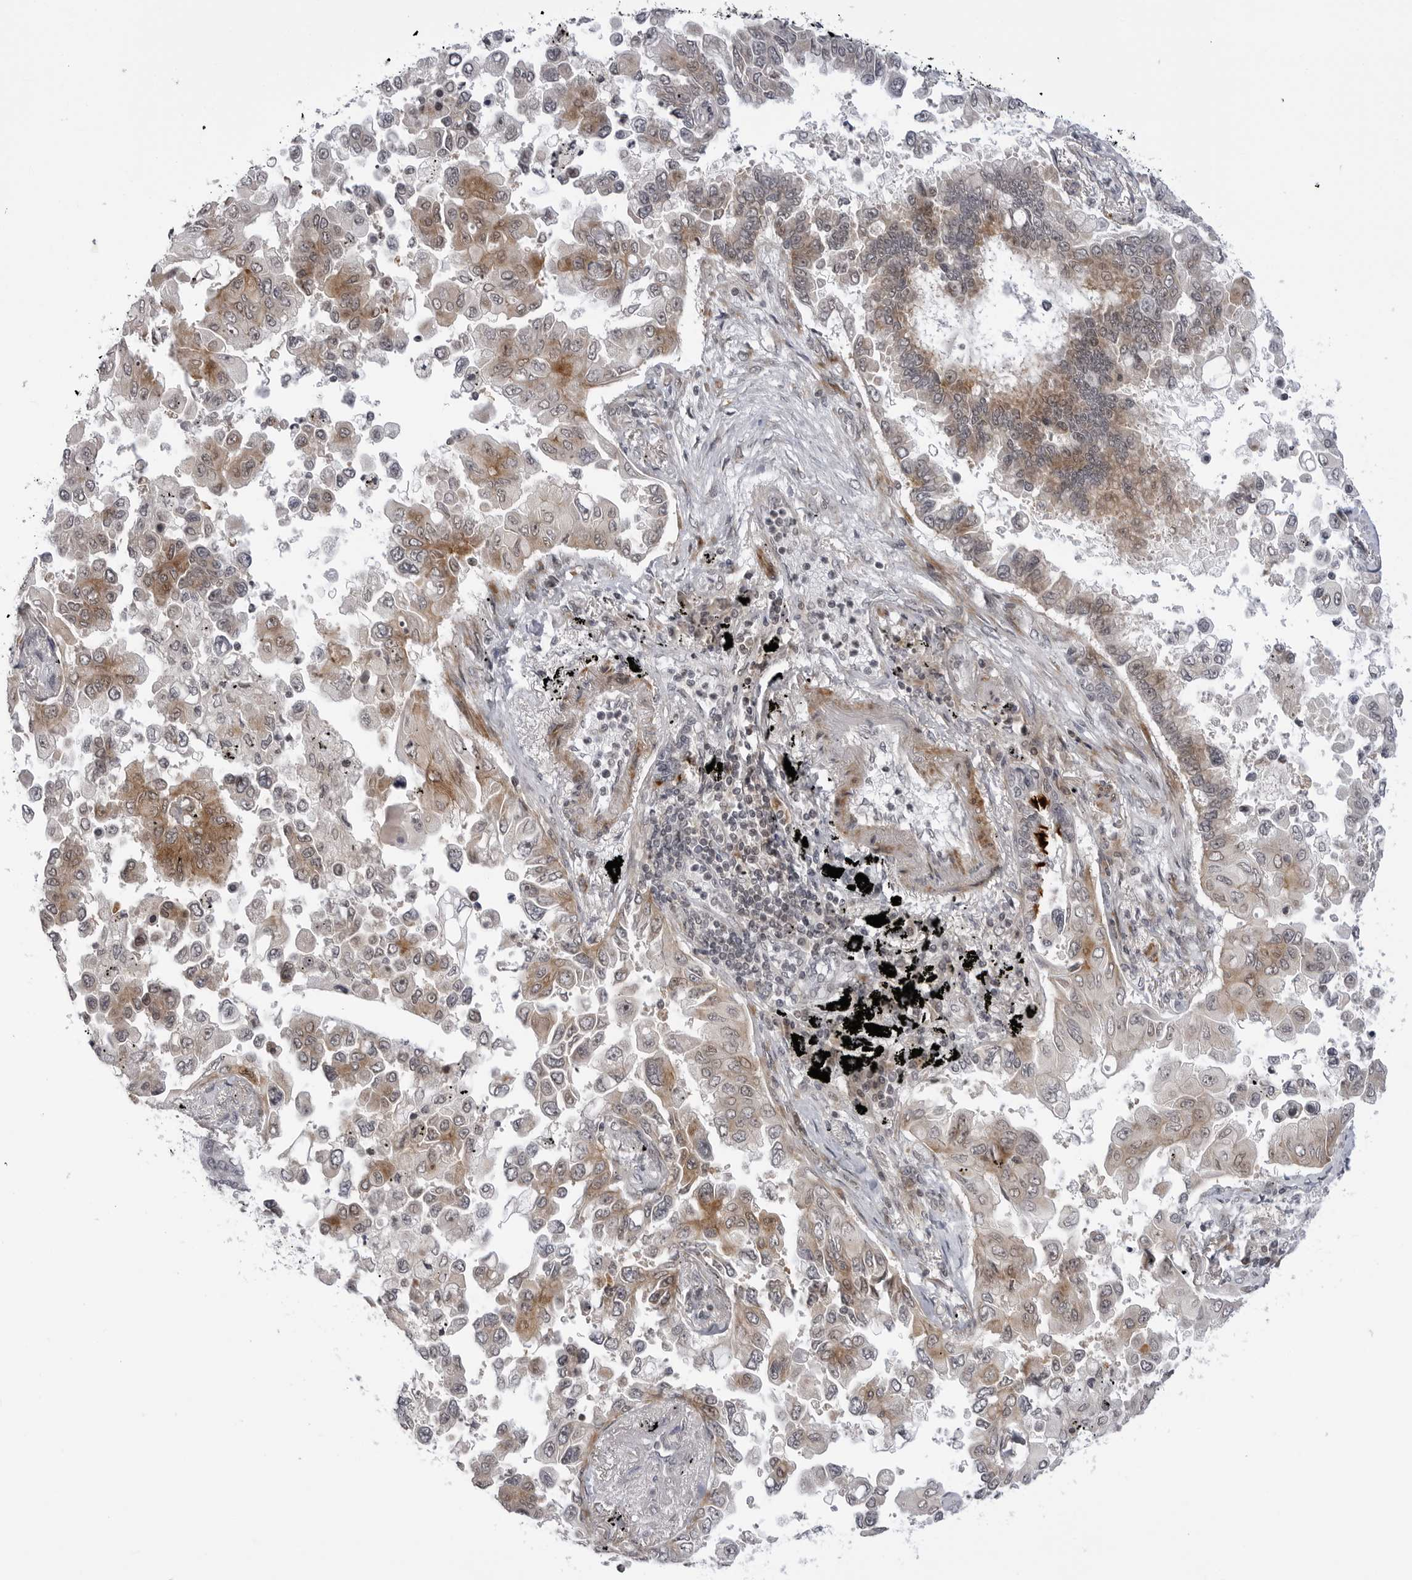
{"staining": {"intensity": "moderate", "quantity": "25%-75%", "location": "cytoplasmic/membranous"}, "tissue": "lung cancer", "cell_type": "Tumor cells", "image_type": "cancer", "snomed": [{"axis": "morphology", "description": "Adenocarcinoma, NOS"}, {"axis": "topography", "description": "Lung"}], "caption": "IHC staining of lung cancer (adenocarcinoma), which reveals medium levels of moderate cytoplasmic/membranous staining in approximately 25%-75% of tumor cells indicating moderate cytoplasmic/membranous protein expression. The staining was performed using DAB (3,3'-diaminobenzidine) (brown) for protein detection and nuclei were counterstained in hematoxylin (blue).", "gene": "ADAMTS5", "patient": {"sex": "female", "age": 67}}